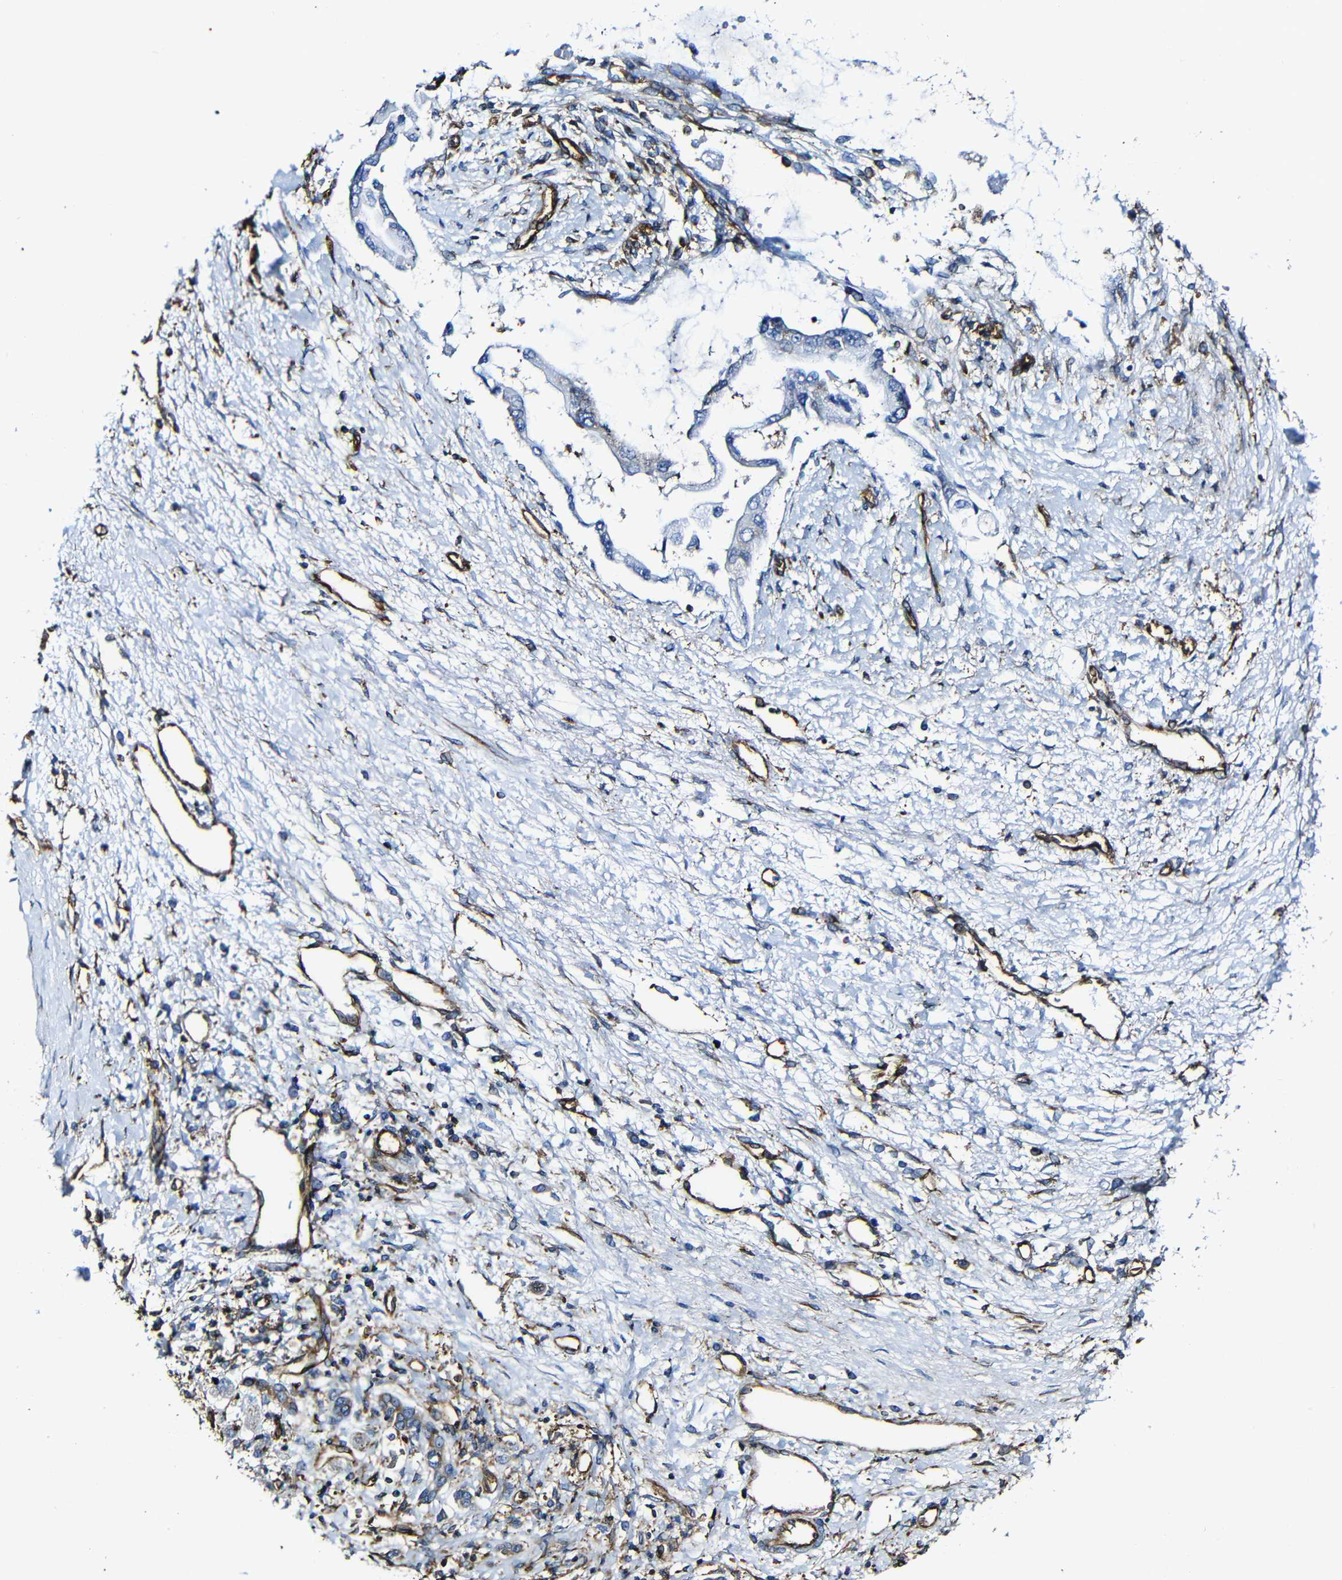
{"staining": {"intensity": "negative", "quantity": "none", "location": "none"}, "tissue": "liver cancer", "cell_type": "Tumor cells", "image_type": "cancer", "snomed": [{"axis": "morphology", "description": "Cholangiocarcinoma"}, {"axis": "topography", "description": "Liver"}], "caption": "Human liver cancer stained for a protein using immunohistochemistry (IHC) displays no staining in tumor cells.", "gene": "MSN", "patient": {"sex": "male", "age": 50}}